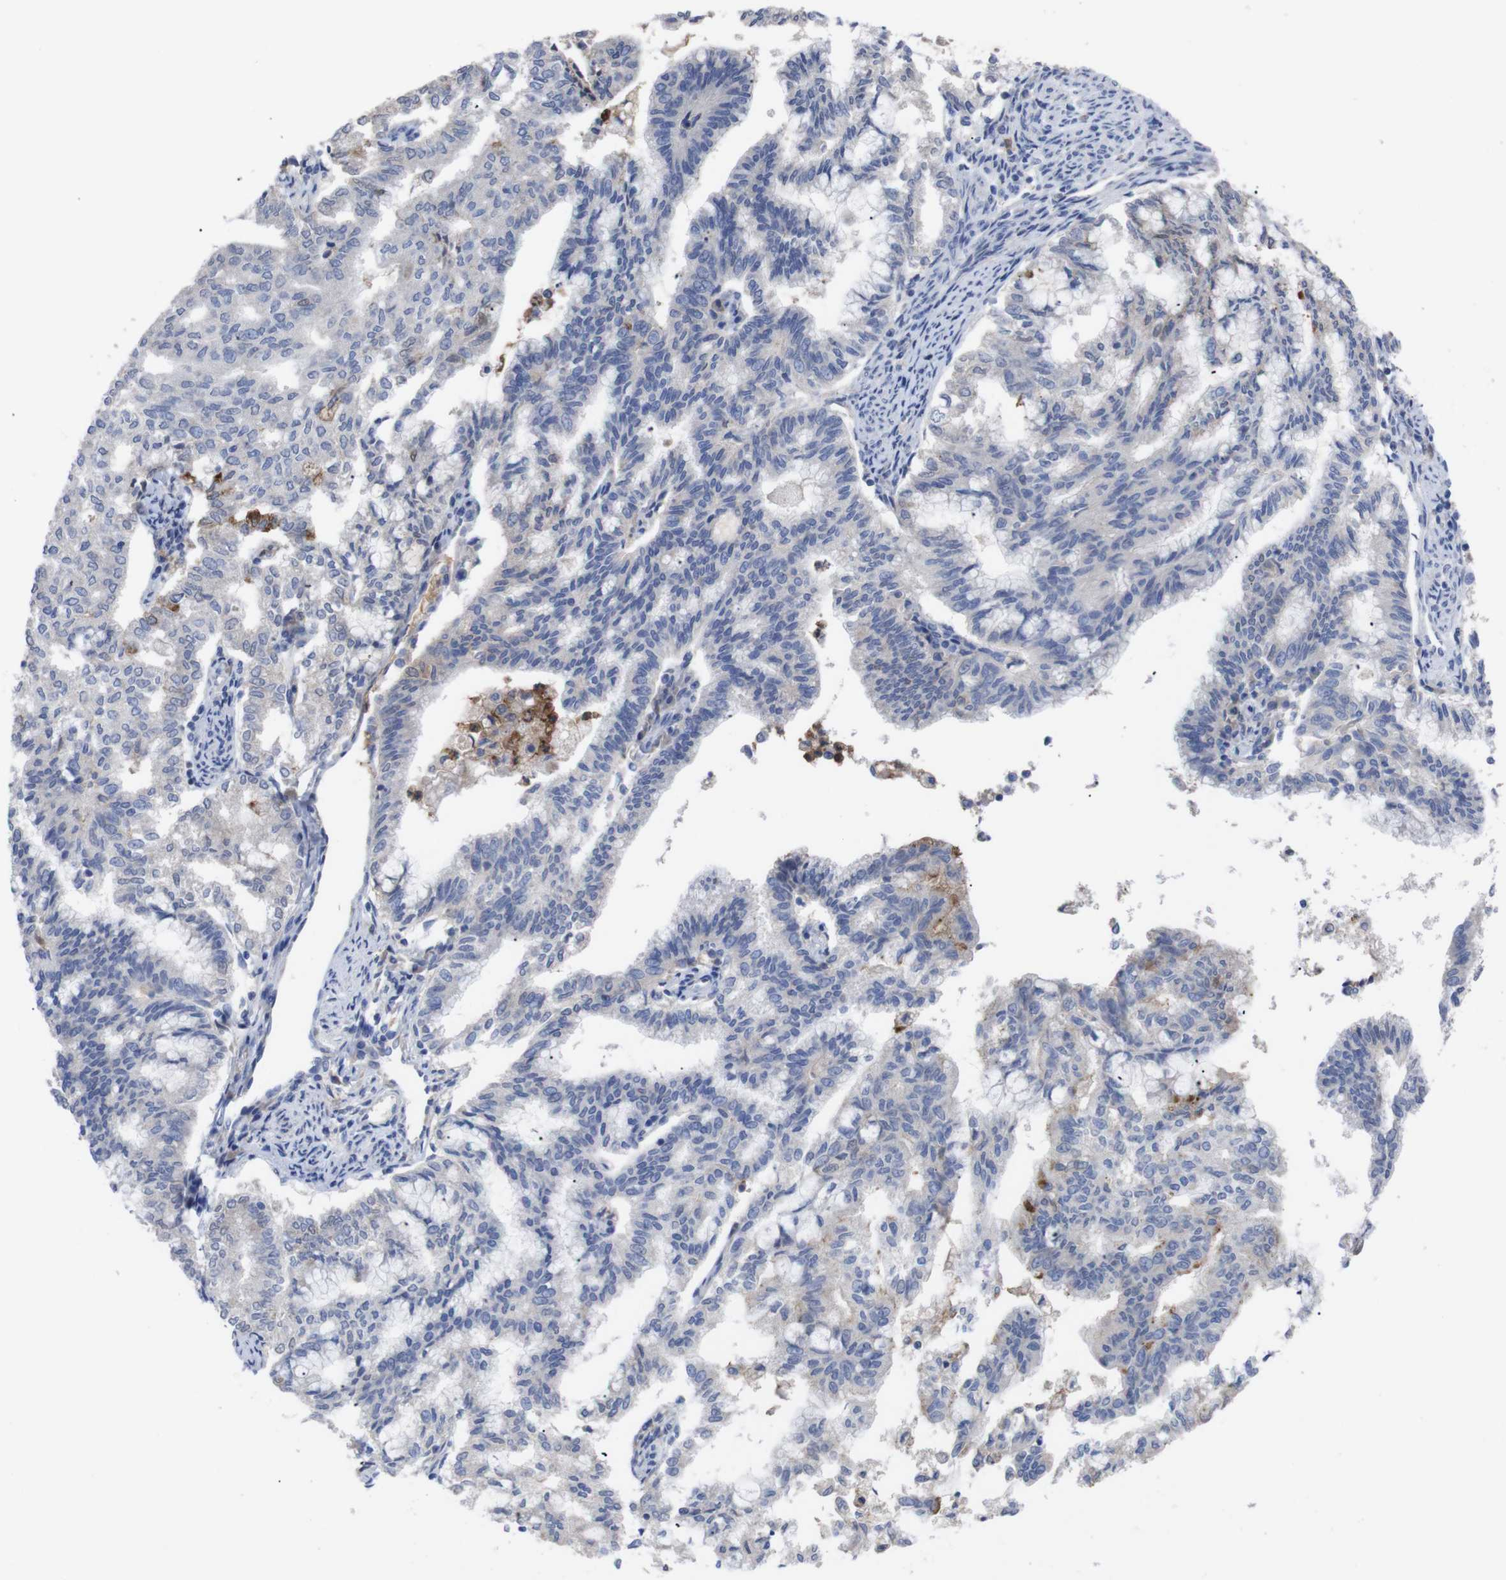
{"staining": {"intensity": "negative", "quantity": "none", "location": "none"}, "tissue": "endometrial cancer", "cell_type": "Tumor cells", "image_type": "cancer", "snomed": [{"axis": "morphology", "description": "Adenocarcinoma, NOS"}, {"axis": "topography", "description": "Endometrium"}], "caption": "IHC of human endometrial cancer (adenocarcinoma) reveals no positivity in tumor cells. (Stains: DAB (3,3'-diaminobenzidine) immunohistochemistry (IHC) with hematoxylin counter stain, Microscopy: brightfield microscopy at high magnification).", "gene": "C5AR1", "patient": {"sex": "female", "age": 79}}